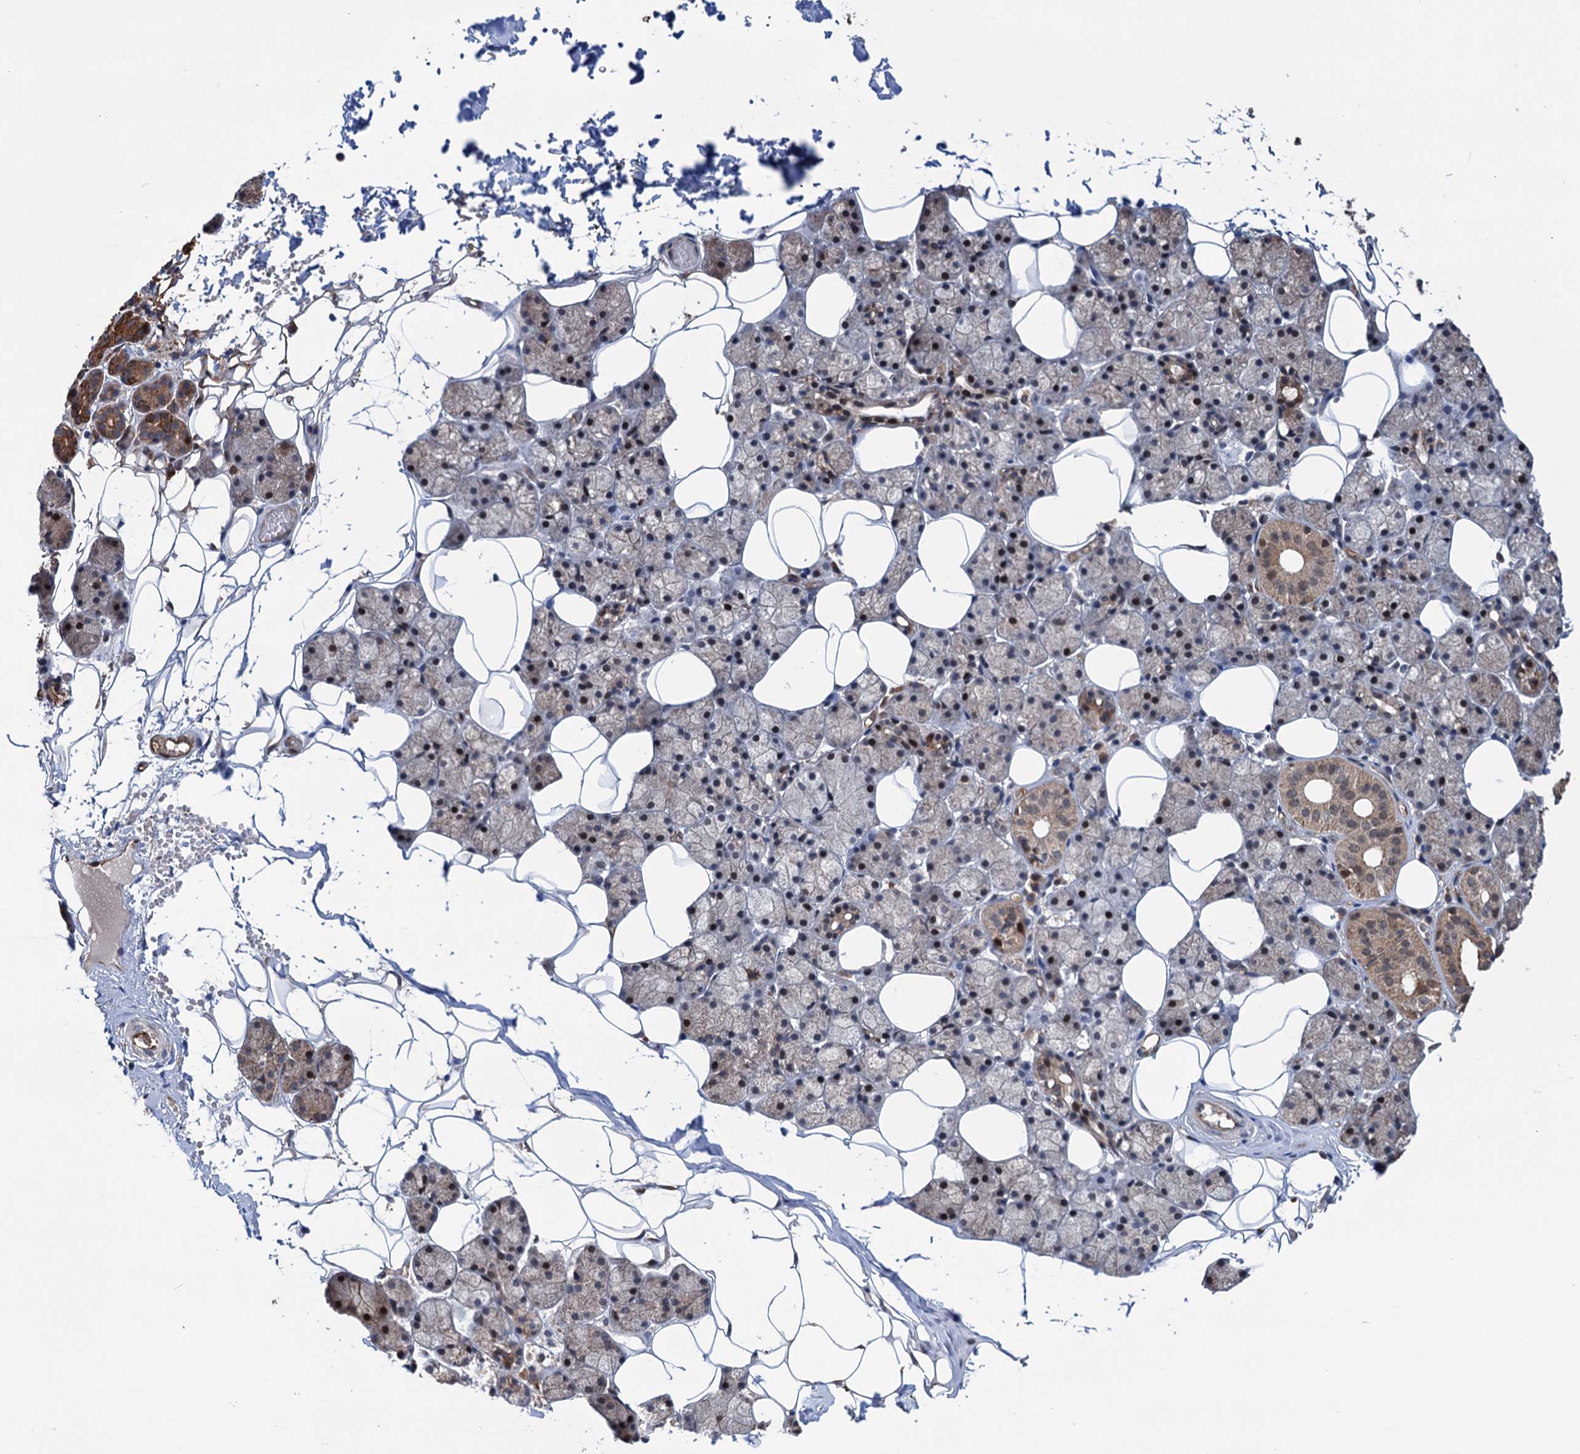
{"staining": {"intensity": "moderate", "quantity": "25%-75%", "location": "cytoplasmic/membranous"}, "tissue": "salivary gland", "cell_type": "Glandular cells", "image_type": "normal", "snomed": [{"axis": "morphology", "description": "Normal tissue, NOS"}, {"axis": "topography", "description": "Salivary gland"}], "caption": "This micrograph shows normal salivary gland stained with IHC to label a protein in brown. The cytoplasmic/membranous of glandular cells show moderate positivity for the protein. Nuclei are counter-stained blue.", "gene": "NCAPD2", "patient": {"sex": "female", "age": 33}}